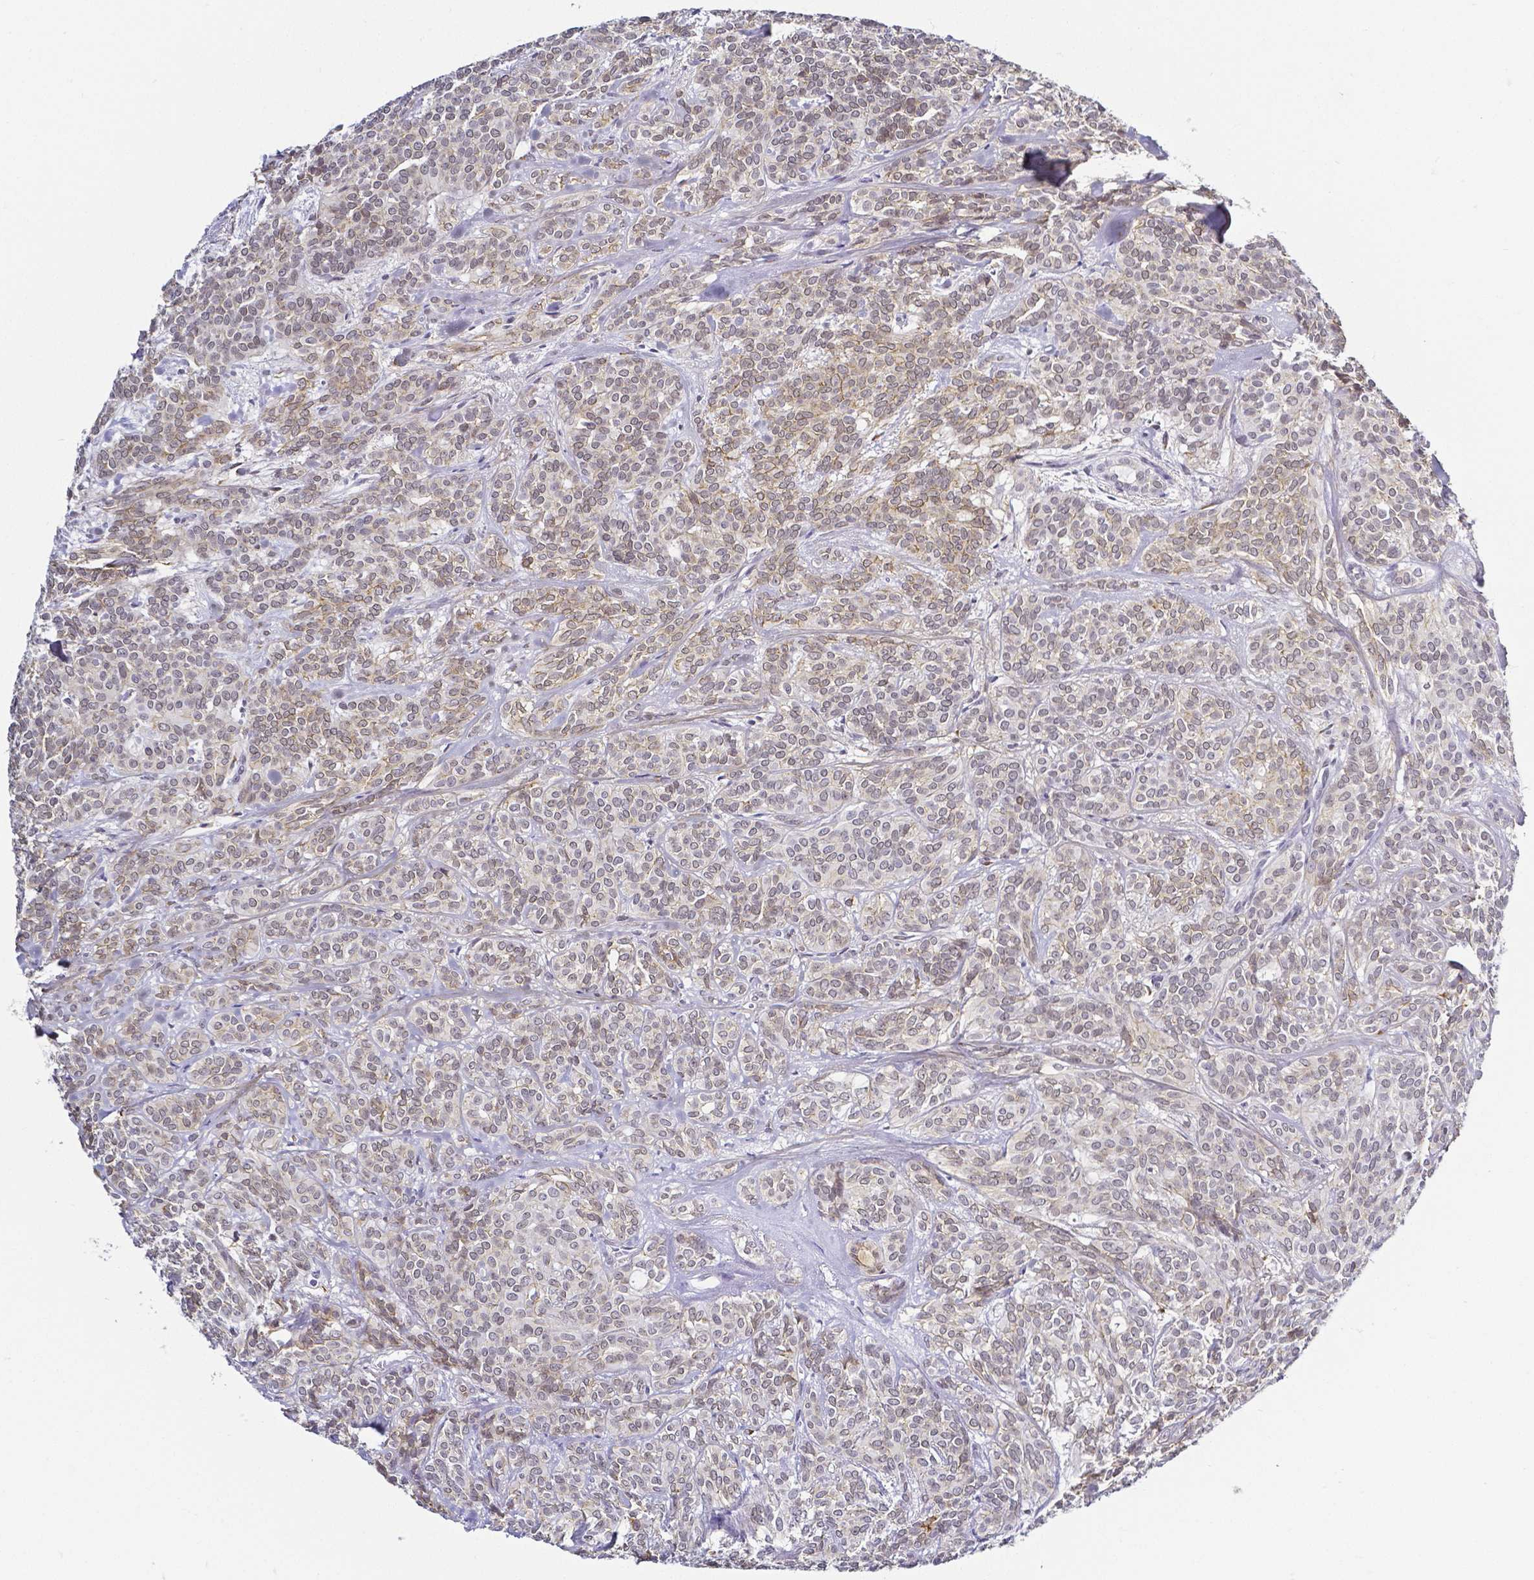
{"staining": {"intensity": "weak", "quantity": "25%-75%", "location": "cytoplasmic/membranous,nuclear"}, "tissue": "head and neck cancer", "cell_type": "Tumor cells", "image_type": "cancer", "snomed": [{"axis": "morphology", "description": "Adenocarcinoma, NOS"}, {"axis": "topography", "description": "Head-Neck"}], "caption": "Tumor cells exhibit low levels of weak cytoplasmic/membranous and nuclear expression in about 25%-75% of cells in head and neck cancer.", "gene": "FAM83G", "patient": {"sex": "female", "age": 57}}